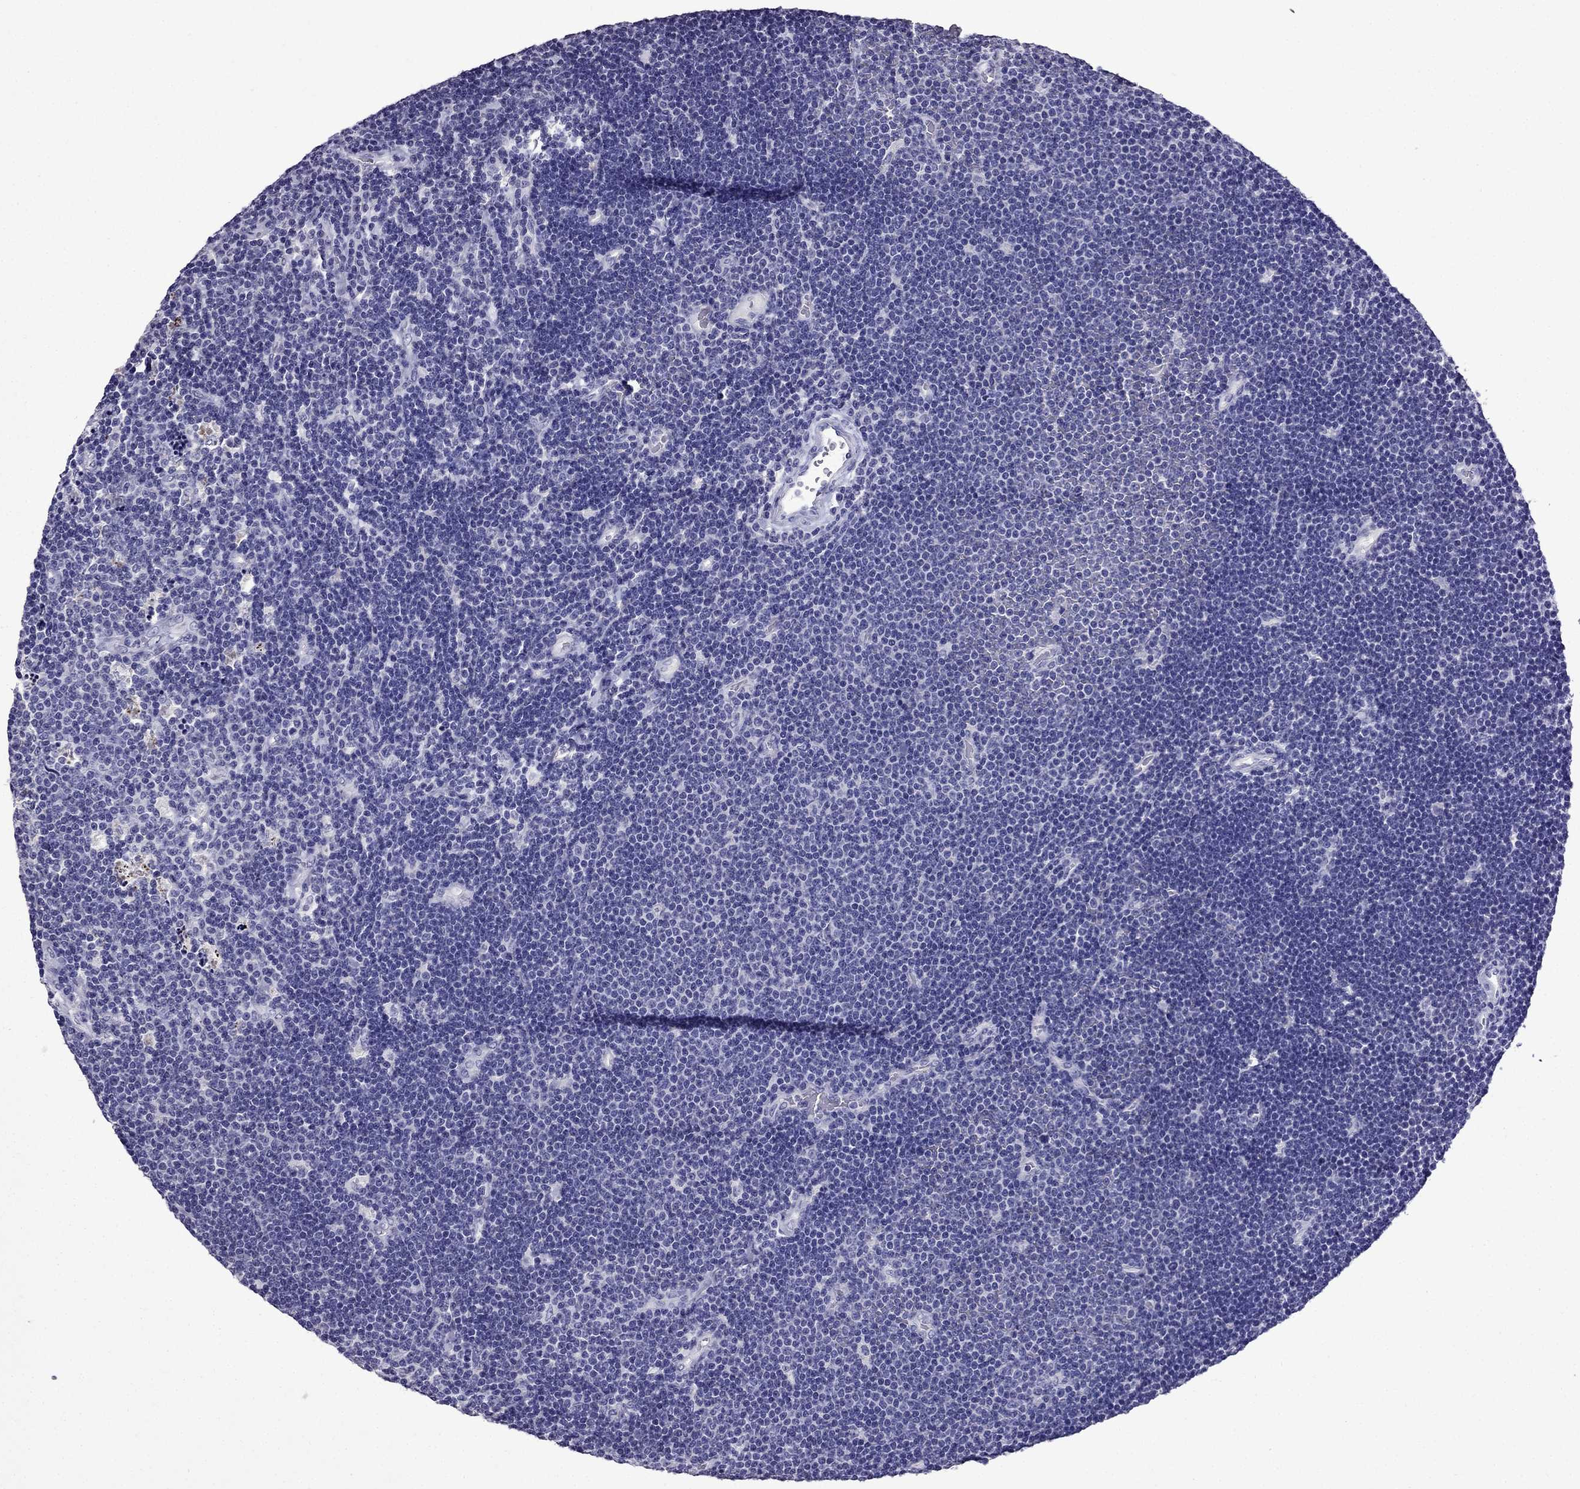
{"staining": {"intensity": "negative", "quantity": "none", "location": "none"}, "tissue": "lymphoma", "cell_type": "Tumor cells", "image_type": "cancer", "snomed": [{"axis": "morphology", "description": "Malignant lymphoma, non-Hodgkin's type, Low grade"}, {"axis": "topography", "description": "Brain"}], "caption": "Immunohistochemical staining of lymphoma demonstrates no significant expression in tumor cells.", "gene": "DNAH17", "patient": {"sex": "female", "age": 66}}